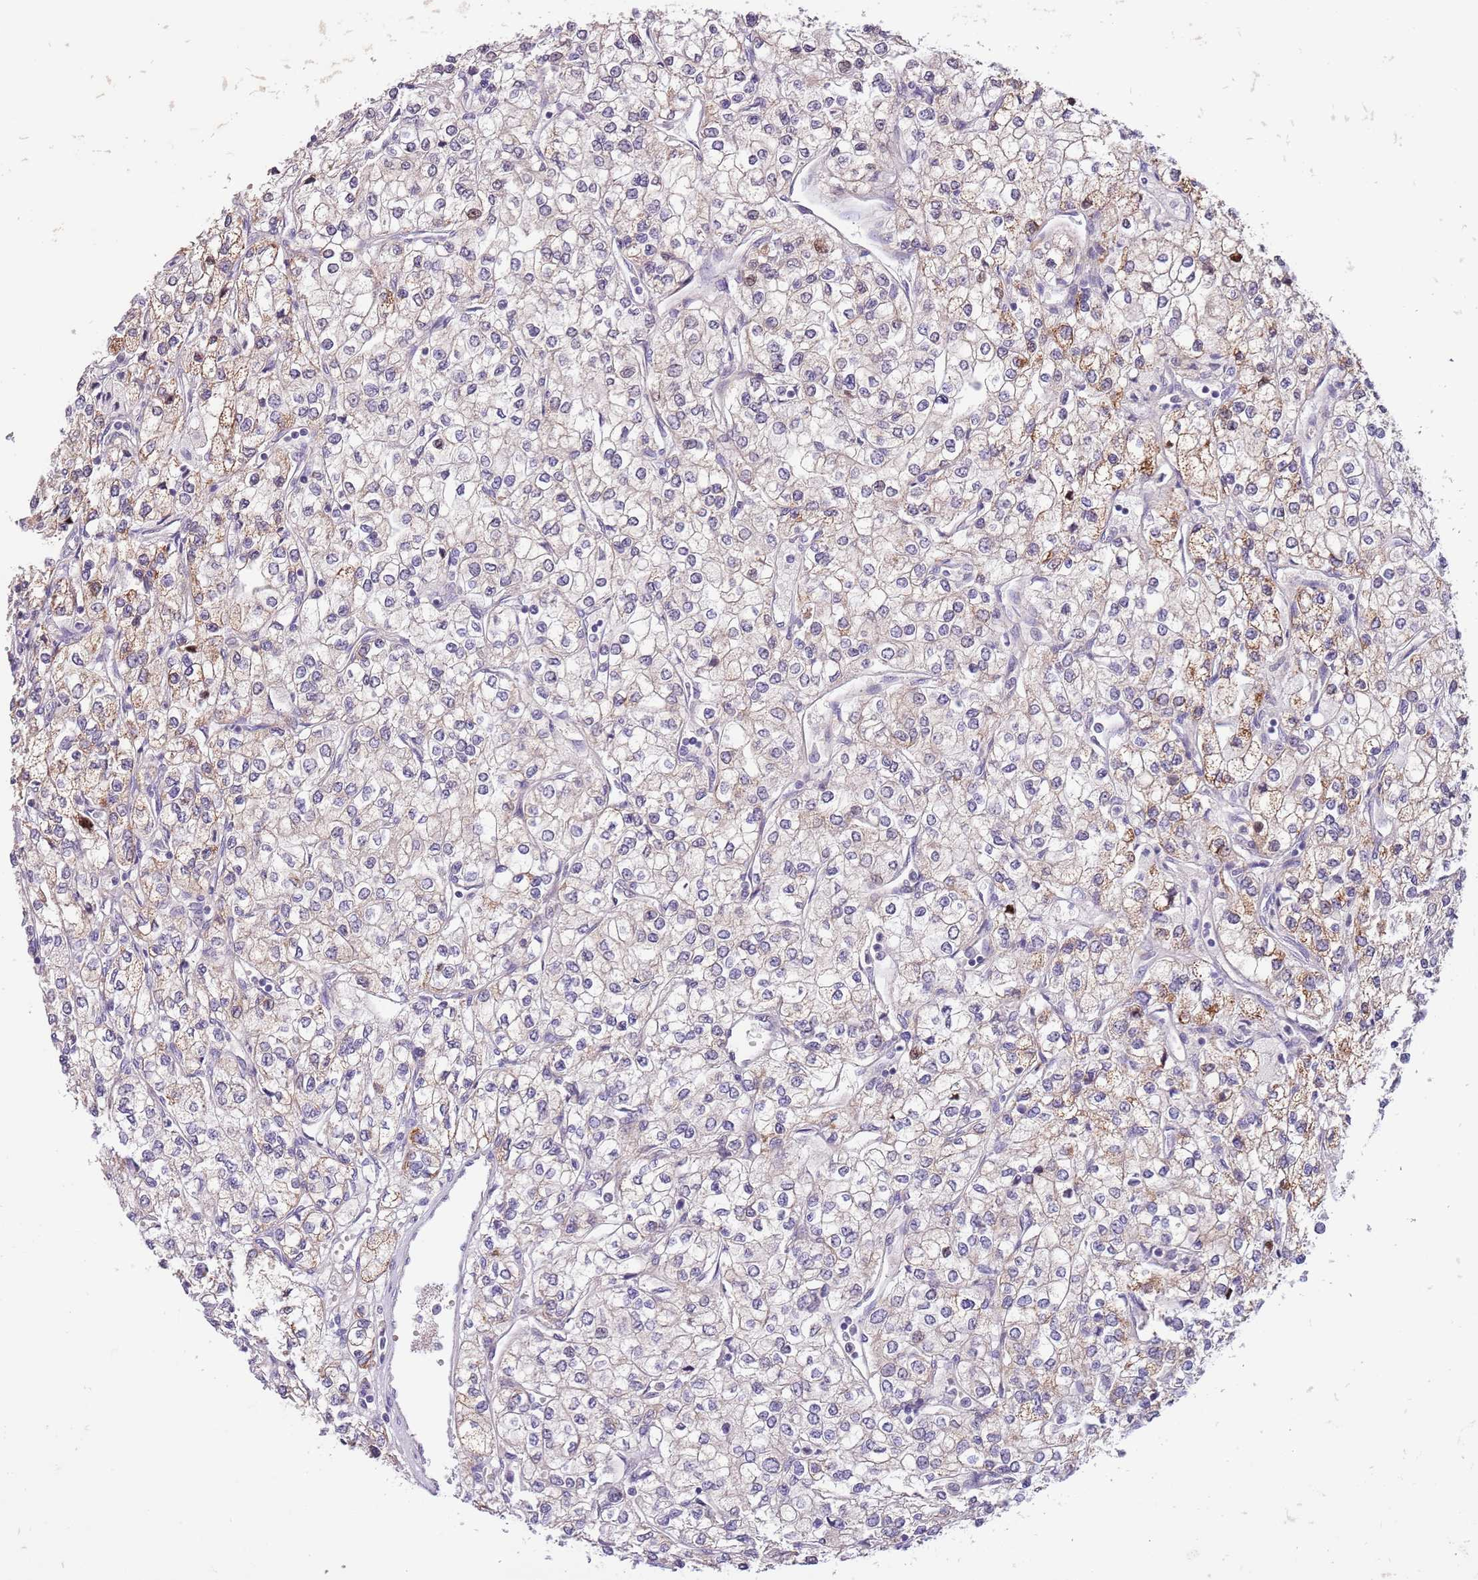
{"staining": {"intensity": "weak", "quantity": ">75%", "location": "cytoplasmic/membranous"}, "tissue": "renal cancer", "cell_type": "Tumor cells", "image_type": "cancer", "snomed": [{"axis": "morphology", "description": "Adenocarcinoma, NOS"}, {"axis": "topography", "description": "Kidney"}], "caption": "The image demonstrates immunohistochemical staining of renal cancer. There is weak cytoplasmic/membranous expression is identified in about >75% of tumor cells. The staining was performed using DAB to visualize the protein expression in brown, while the nuclei were stained in blue with hematoxylin (Magnification: 20x).", "gene": "ZNF658", "patient": {"sex": "male", "age": 80}}